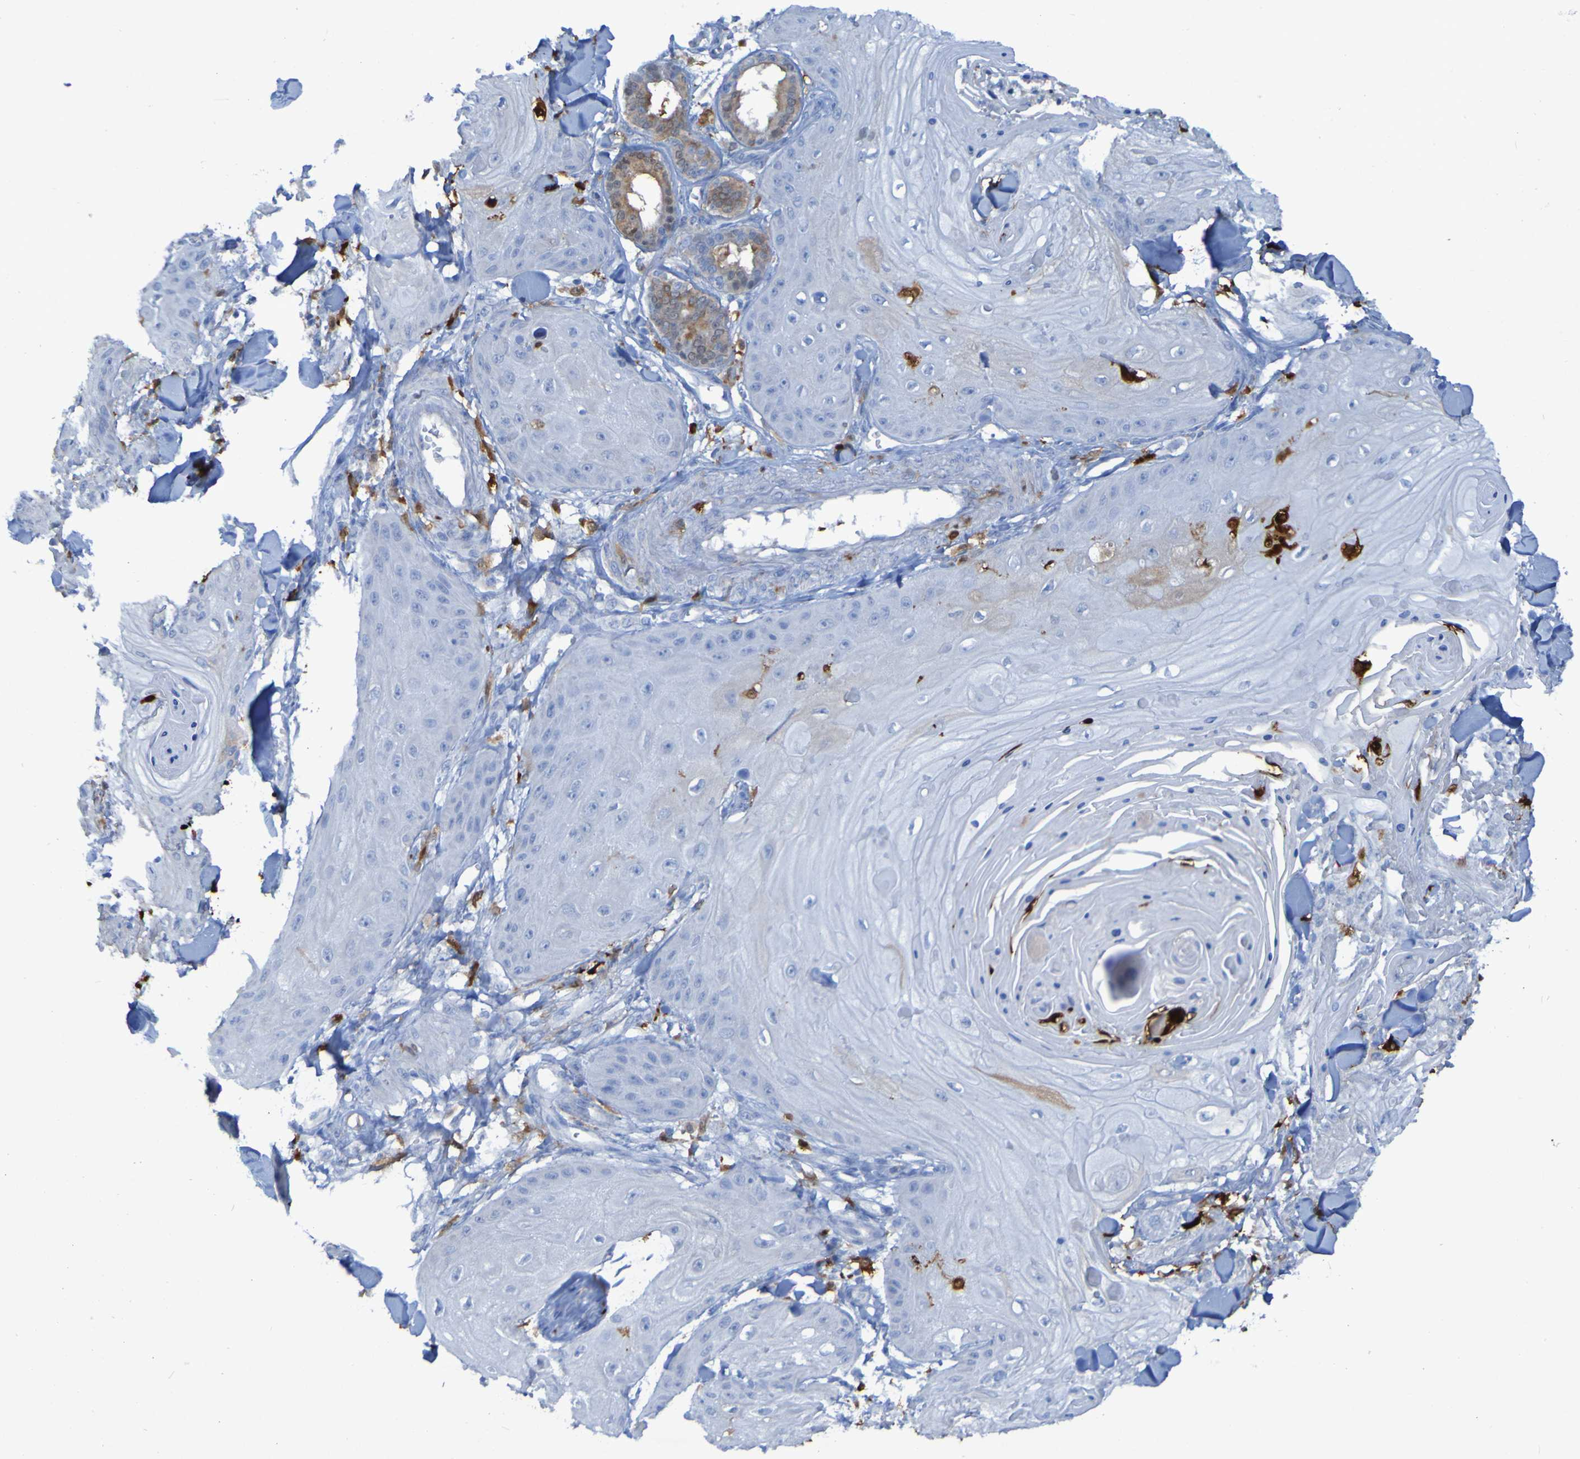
{"staining": {"intensity": "weak", "quantity": "<25%", "location": "cytoplasmic/membranous"}, "tissue": "skin cancer", "cell_type": "Tumor cells", "image_type": "cancer", "snomed": [{"axis": "morphology", "description": "Squamous cell carcinoma, NOS"}, {"axis": "topography", "description": "Skin"}], "caption": "Immunohistochemical staining of skin cancer (squamous cell carcinoma) shows no significant staining in tumor cells. The staining was performed using DAB to visualize the protein expression in brown, while the nuclei were stained in blue with hematoxylin (Magnification: 20x).", "gene": "MPPE1", "patient": {"sex": "male", "age": 74}}